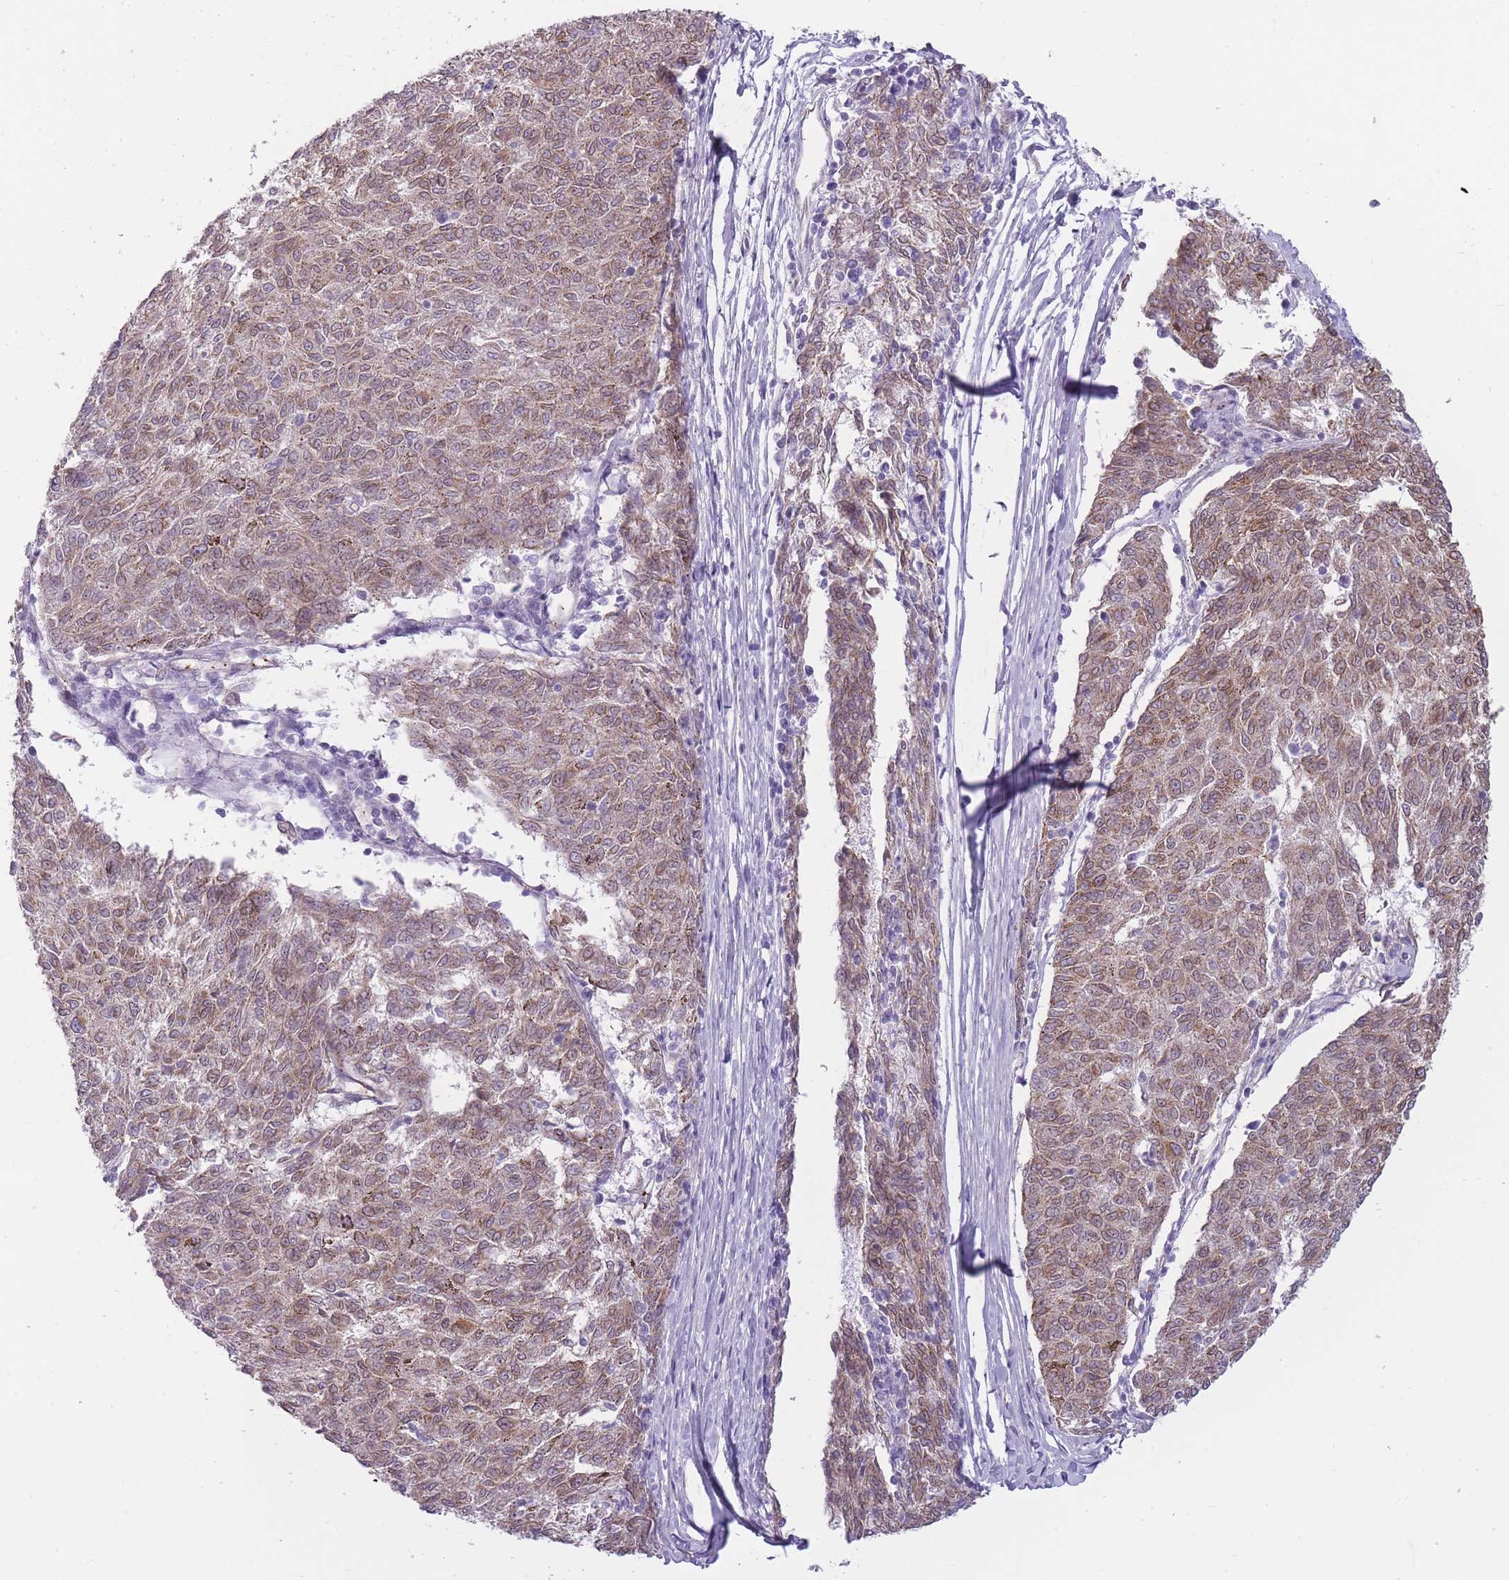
{"staining": {"intensity": "weak", "quantity": "25%-75%", "location": "cytoplasmic/membranous"}, "tissue": "melanoma", "cell_type": "Tumor cells", "image_type": "cancer", "snomed": [{"axis": "morphology", "description": "Malignant melanoma, NOS"}, {"axis": "topography", "description": "Skin"}], "caption": "Immunohistochemical staining of melanoma exhibits low levels of weak cytoplasmic/membranous protein positivity in about 25%-75% of tumor cells. Using DAB (brown) and hematoxylin (blue) stains, captured at high magnification using brightfield microscopy.", "gene": "PGRMC2", "patient": {"sex": "female", "age": 72}}